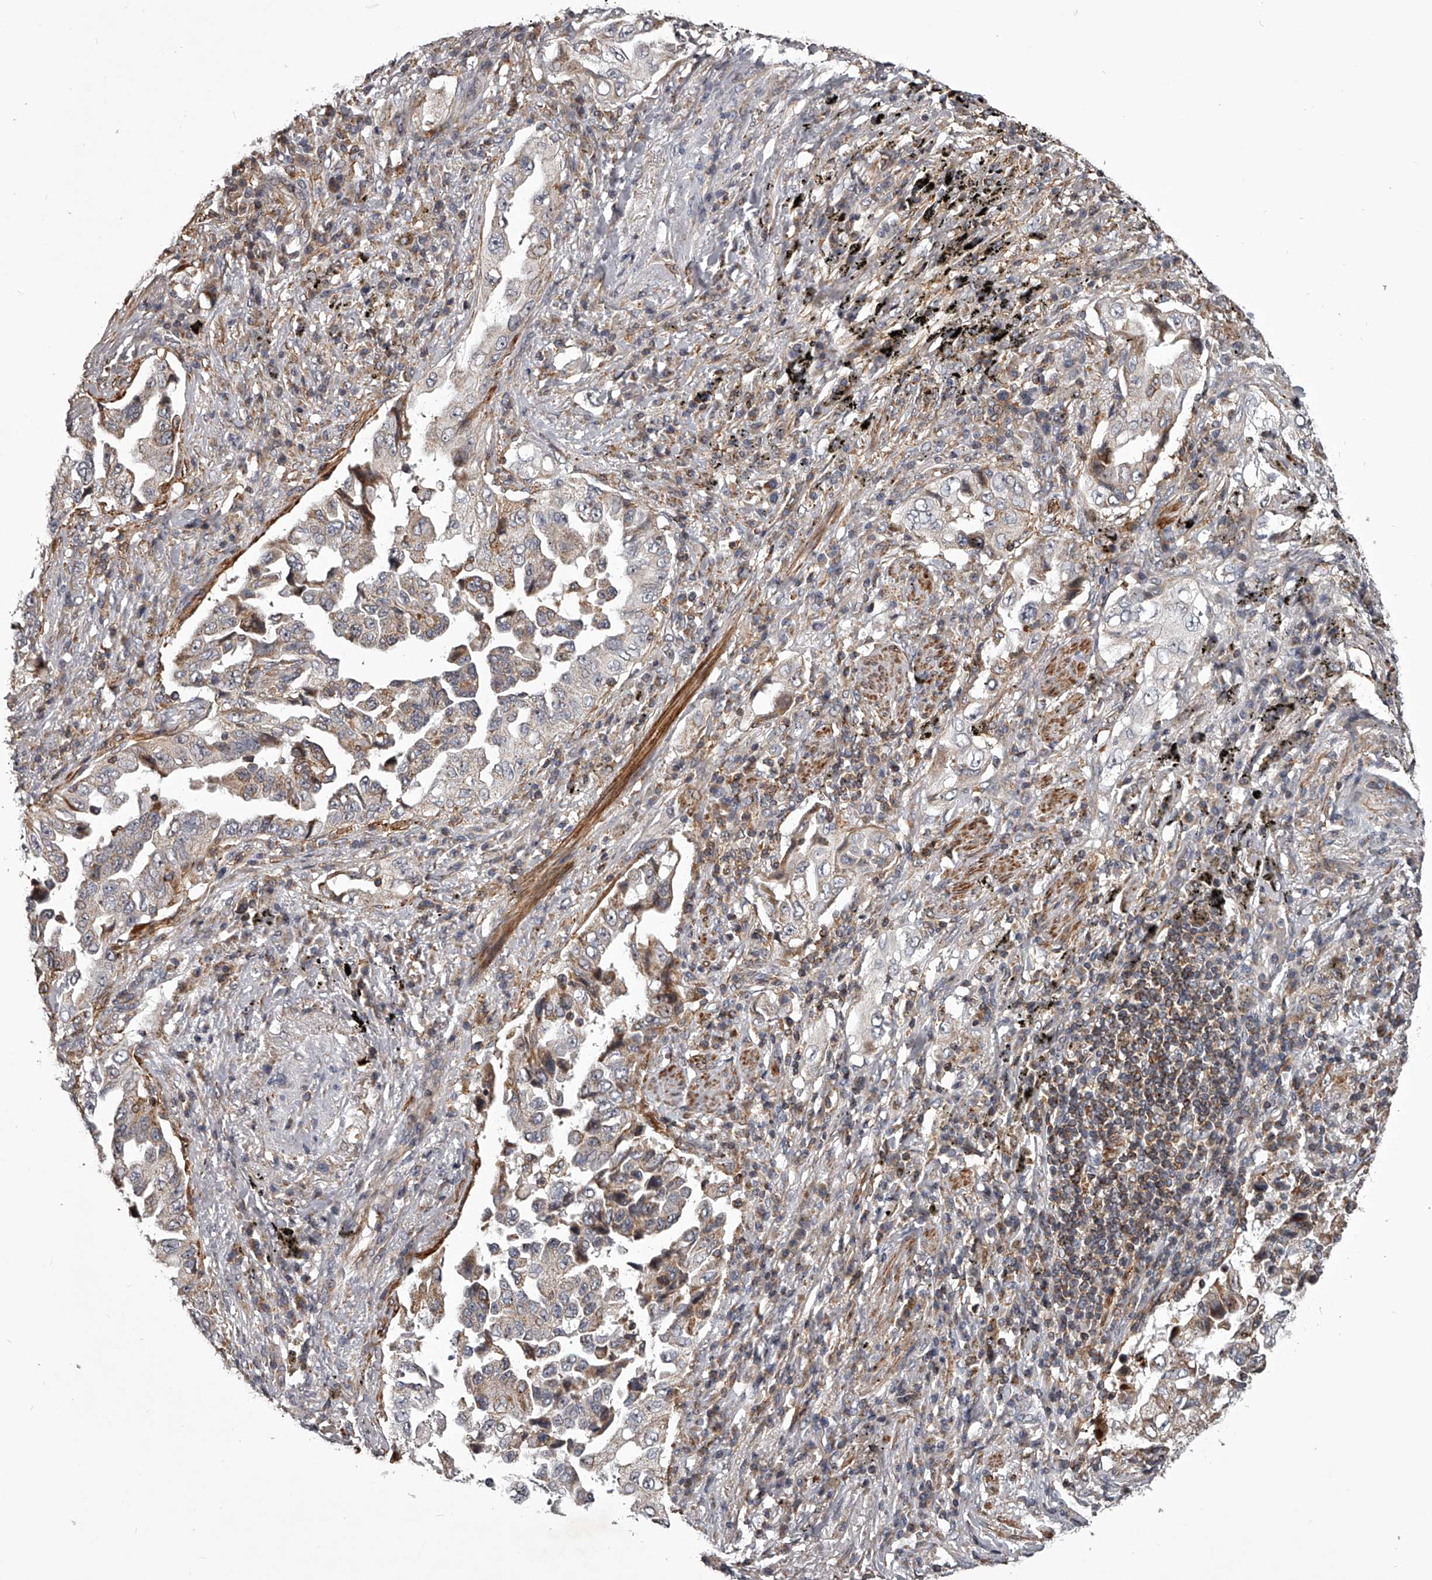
{"staining": {"intensity": "weak", "quantity": "25%-75%", "location": "cytoplasmic/membranous"}, "tissue": "lung cancer", "cell_type": "Tumor cells", "image_type": "cancer", "snomed": [{"axis": "morphology", "description": "Adenocarcinoma, NOS"}, {"axis": "topography", "description": "Lung"}], "caption": "This micrograph shows immunohistochemistry (IHC) staining of human lung cancer (adenocarcinoma), with low weak cytoplasmic/membranous staining in approximately 25%-75% of tumor cells.", "gene": "RRP36", "patient": {"sex": "female", "age": 51}}